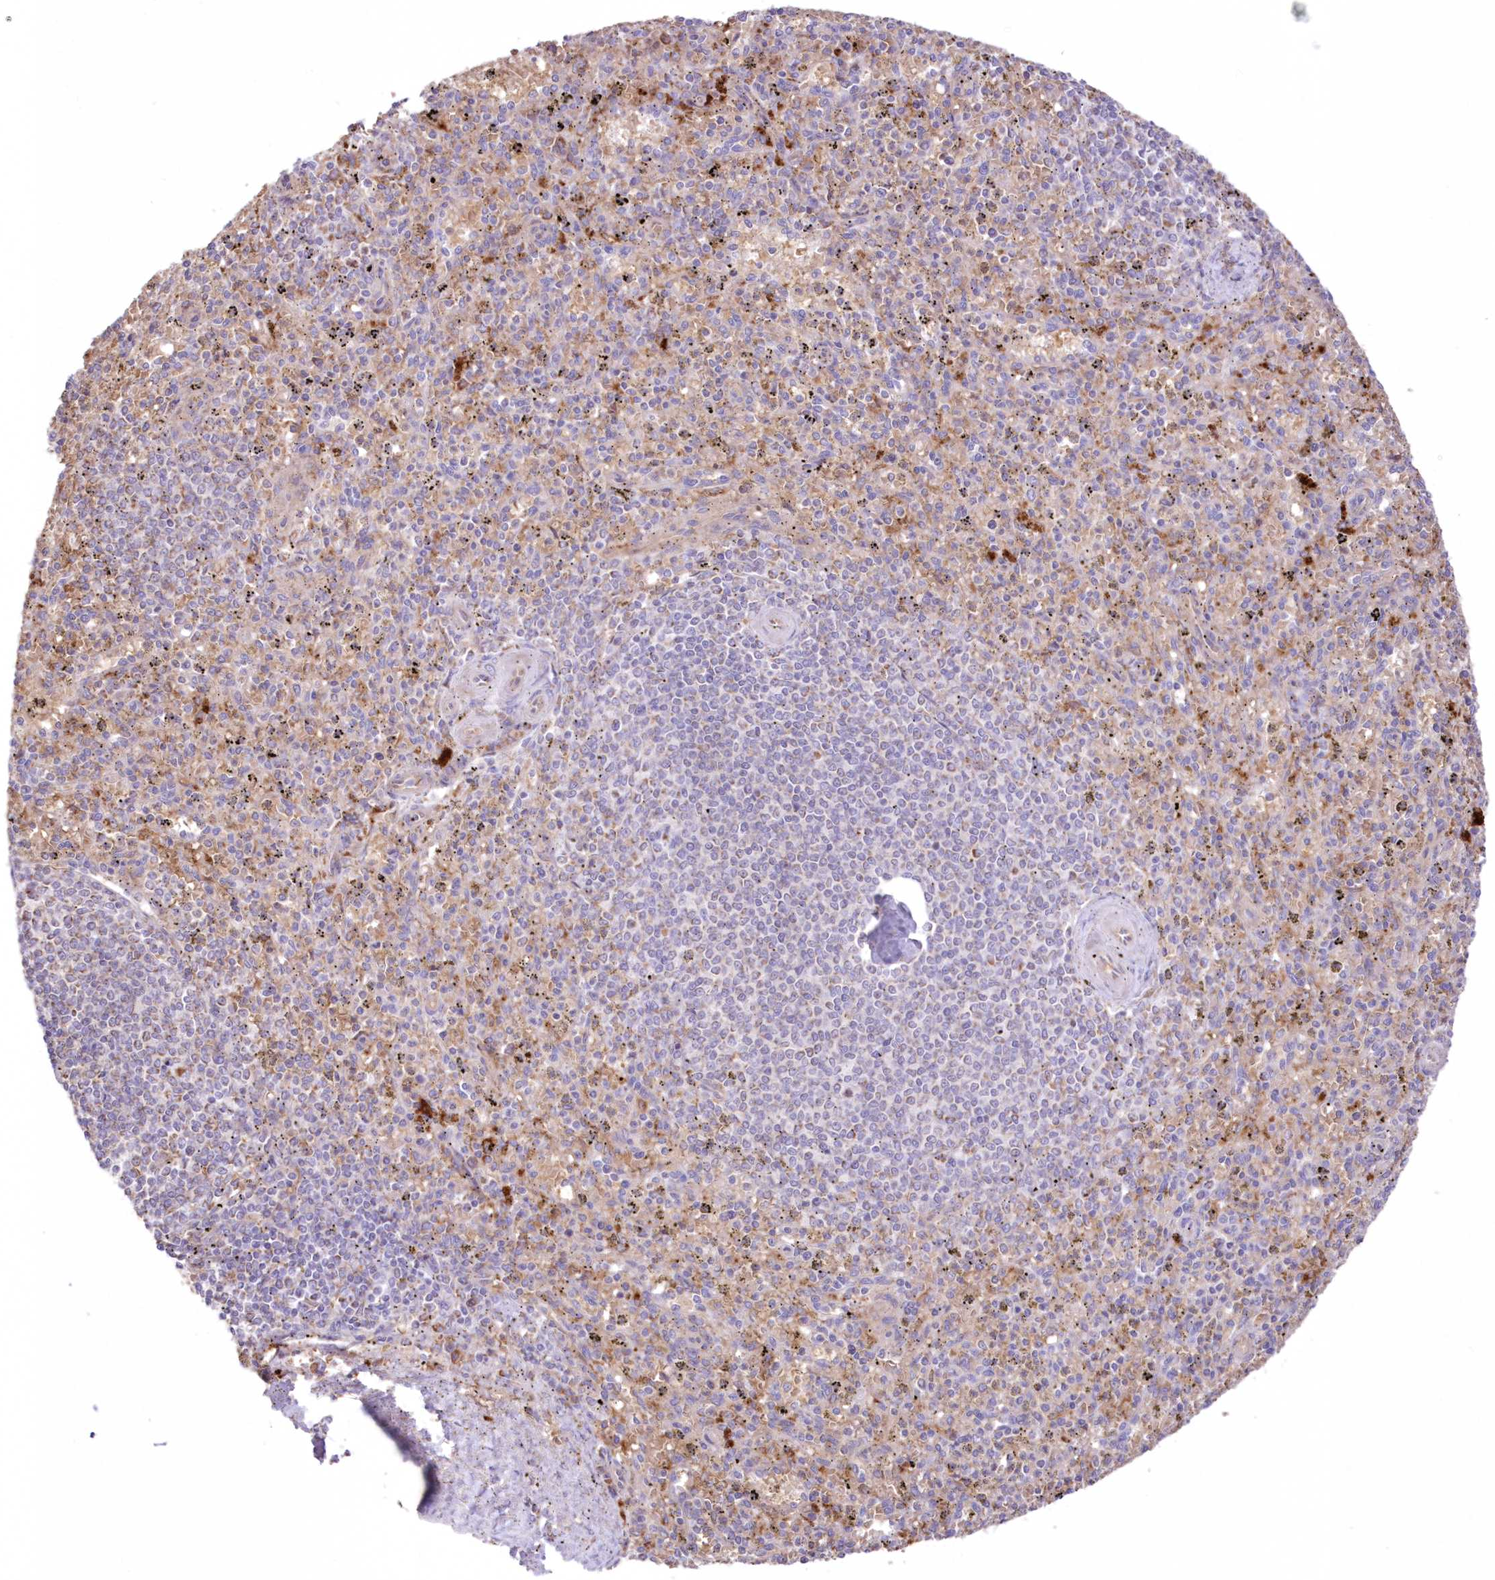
{"staining": {"intensity": "negative", "quantity": "none", "location": "none"}, "tissue": "spleen", "cell_type": "Cells in red pulp", "image_type": "normal", "snomed": [{"axis": "morphology", "description": "Normal tissue, NOS"}, {"axis": "topography", "description": "Spleen"}], "caption": "Immunohistochemistry photomicrograph of unremarkable spleen stained for a protein (brown), which exhibits no positivity in cells in red pulp. (Stains: DAB (3,3'-diaminobenzidine) immunohistochemistry (IHC) with hematoxylin counter stain, Microscopy: brightfield microscopy at high magnification).", "gene": "FCHO2", "patient": {"sex": "male", "age": 72}}